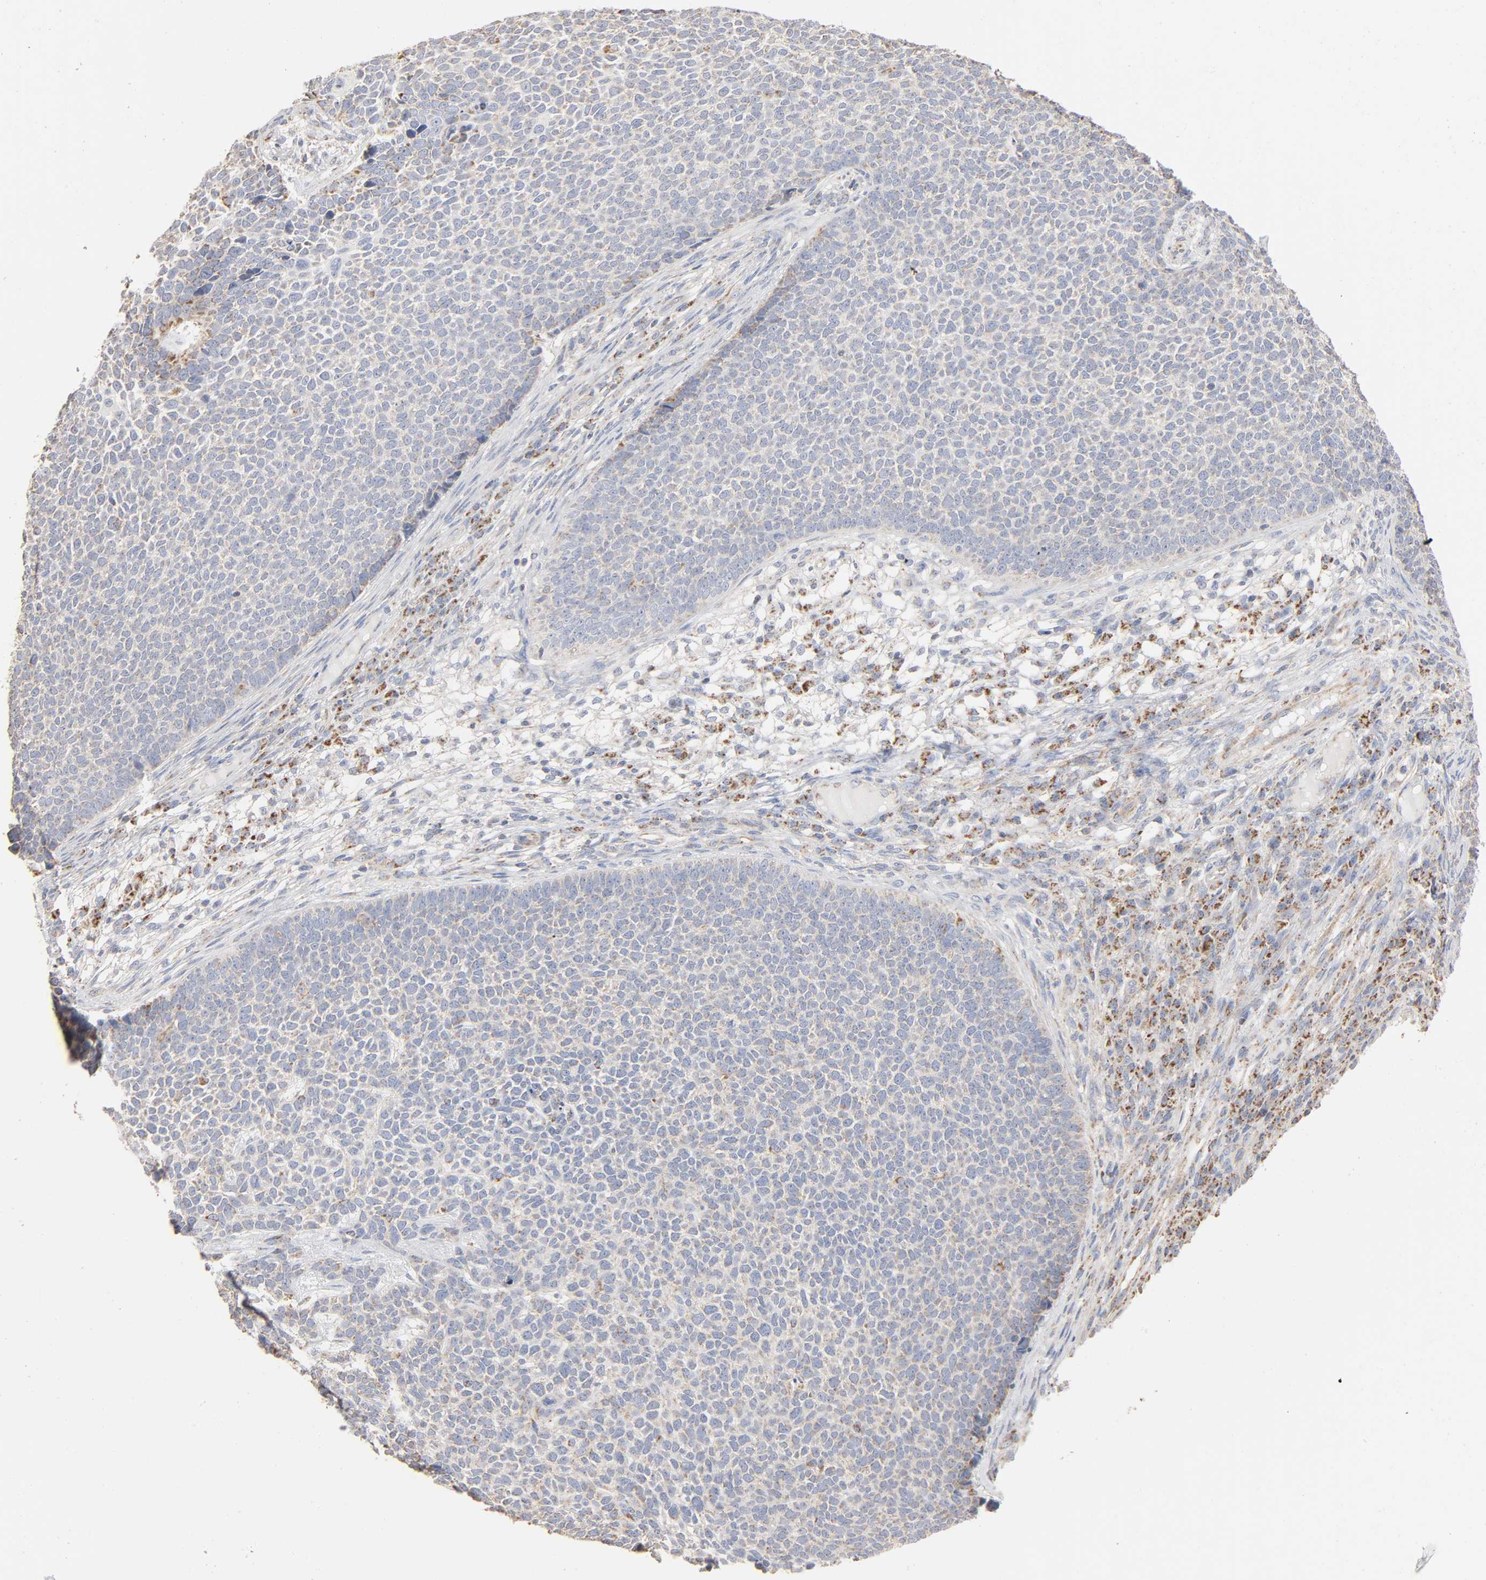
{"staining": {"intensity": "weak", "quantity": "25%-75%", "location": "cytoplasmic/membranous"}, "tissue": "skin cancer", "cell_type": "Tumor cells", "image_type": "cancer", "snomed": [{"axis": "morphology", "description": "Basal cell carcinoma"}, {"axis": "topography", "description": "Skin"}], "caption": "Protein staining exhibits weak cytoplasmic/membranous positivity in about 25%-75% of tumor cells in skin cancer (basal cell carcinoma). The staining was performed using DAB (3,3'-diaminobenzidine) to visualize the protein expression in brown, while the nuclei were stained in blue with hematoxylin (Magnification: 20x).", "gene": "UQCRC1", "patient": {"sex": "female", "age": 84}}